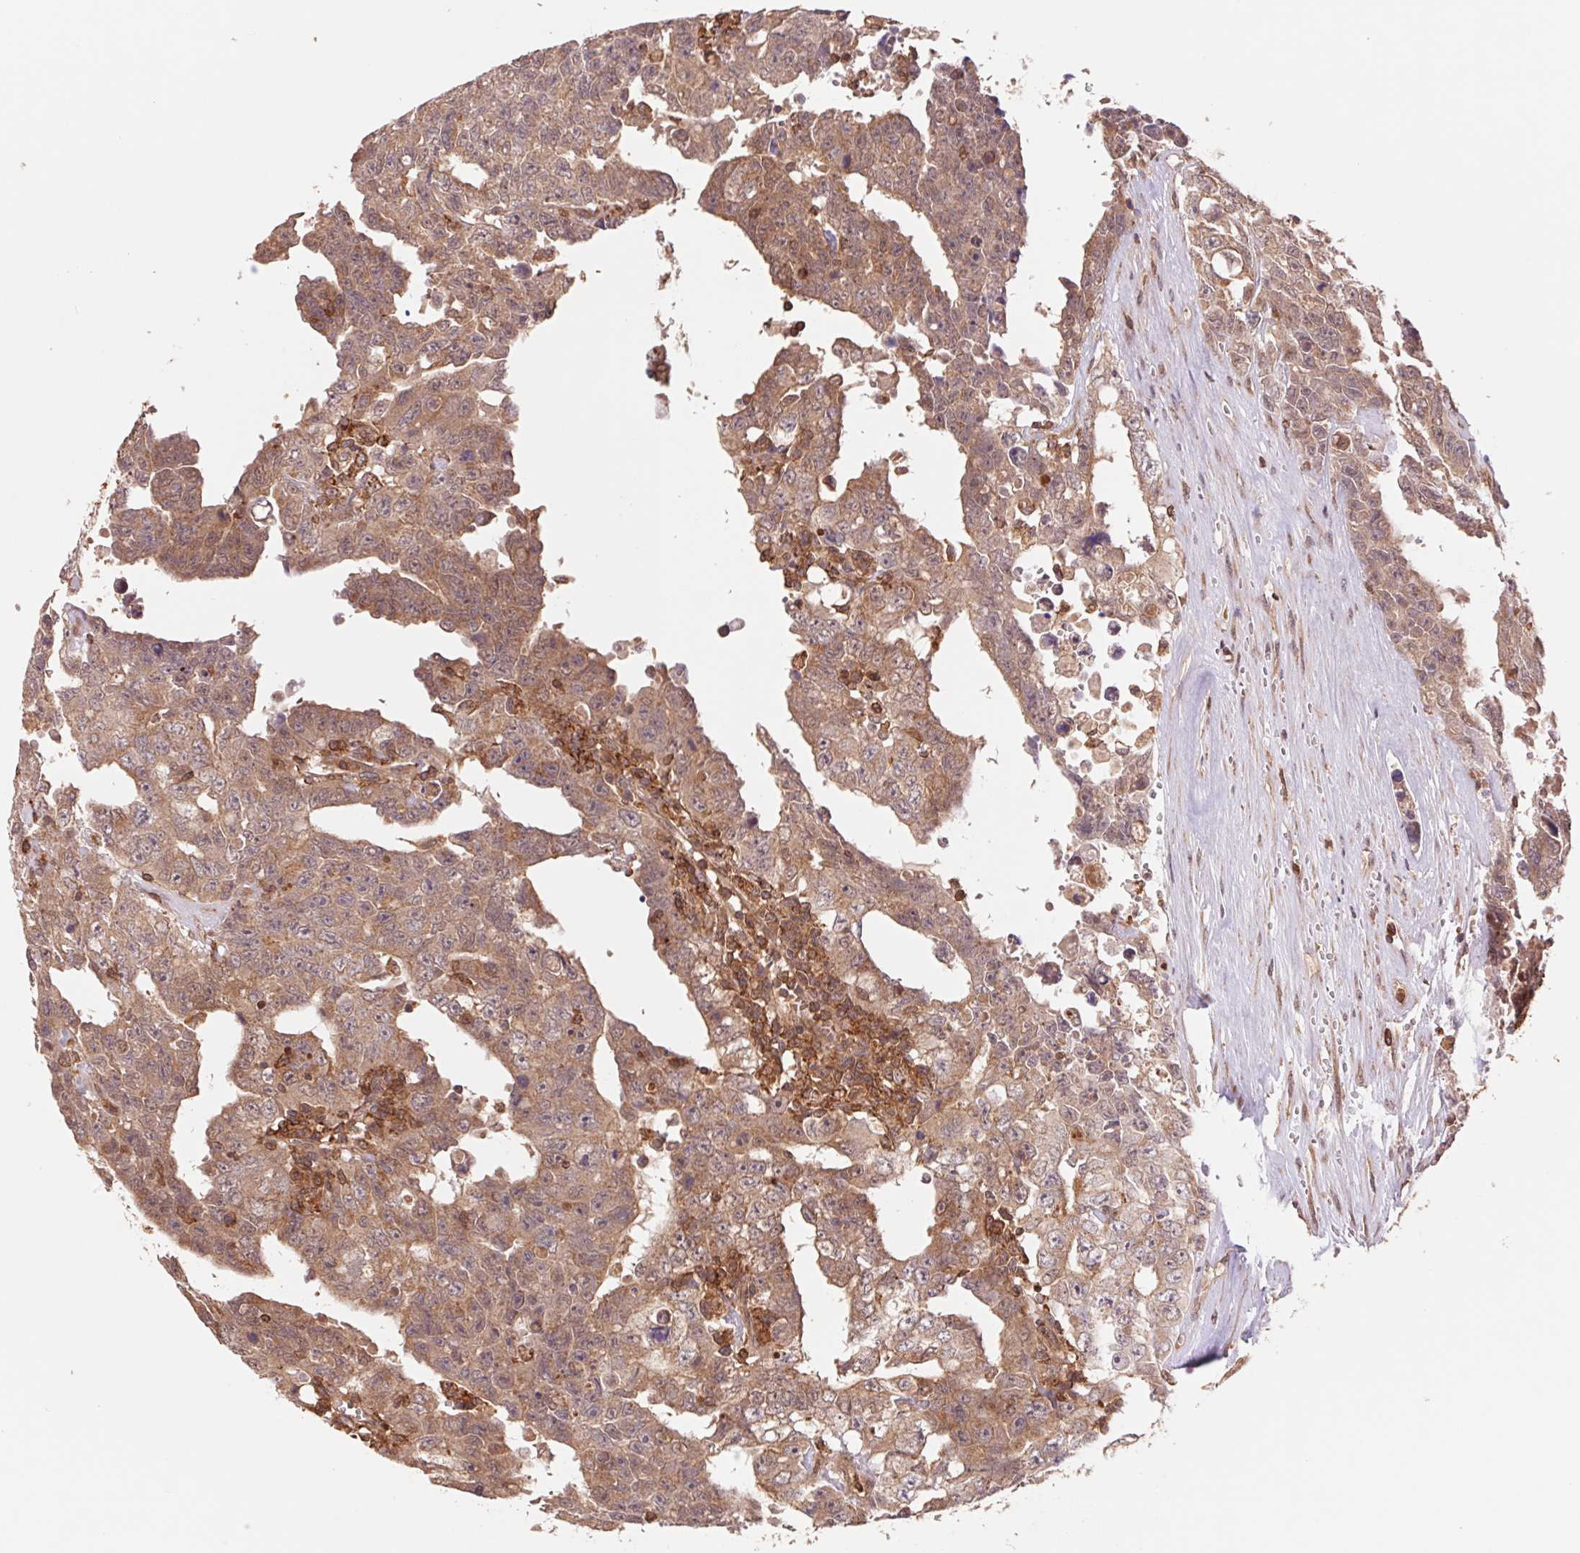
{"staining": {"intensity": "moderate", "quantity": ">75%", "location": "cytoplasmic/membranous"}, "tissue": "testis cancer", "cell_type": "Tumor cells", "image_type": "cancer", "snomed": [{"axis": "morphology", "description": "Carcinoma, Embryonal, NOS"}, {"axis": "topography", "description": "Testis"}], "caption": "A medium amount of moderate cytoplasmic/membranous expression is appreciated in approximately >75% of tumor cells in testis cancer (embryonal carcinoma) tissue.", "gene": "URM1", "patient": {"sex": "male", "age": 24}}